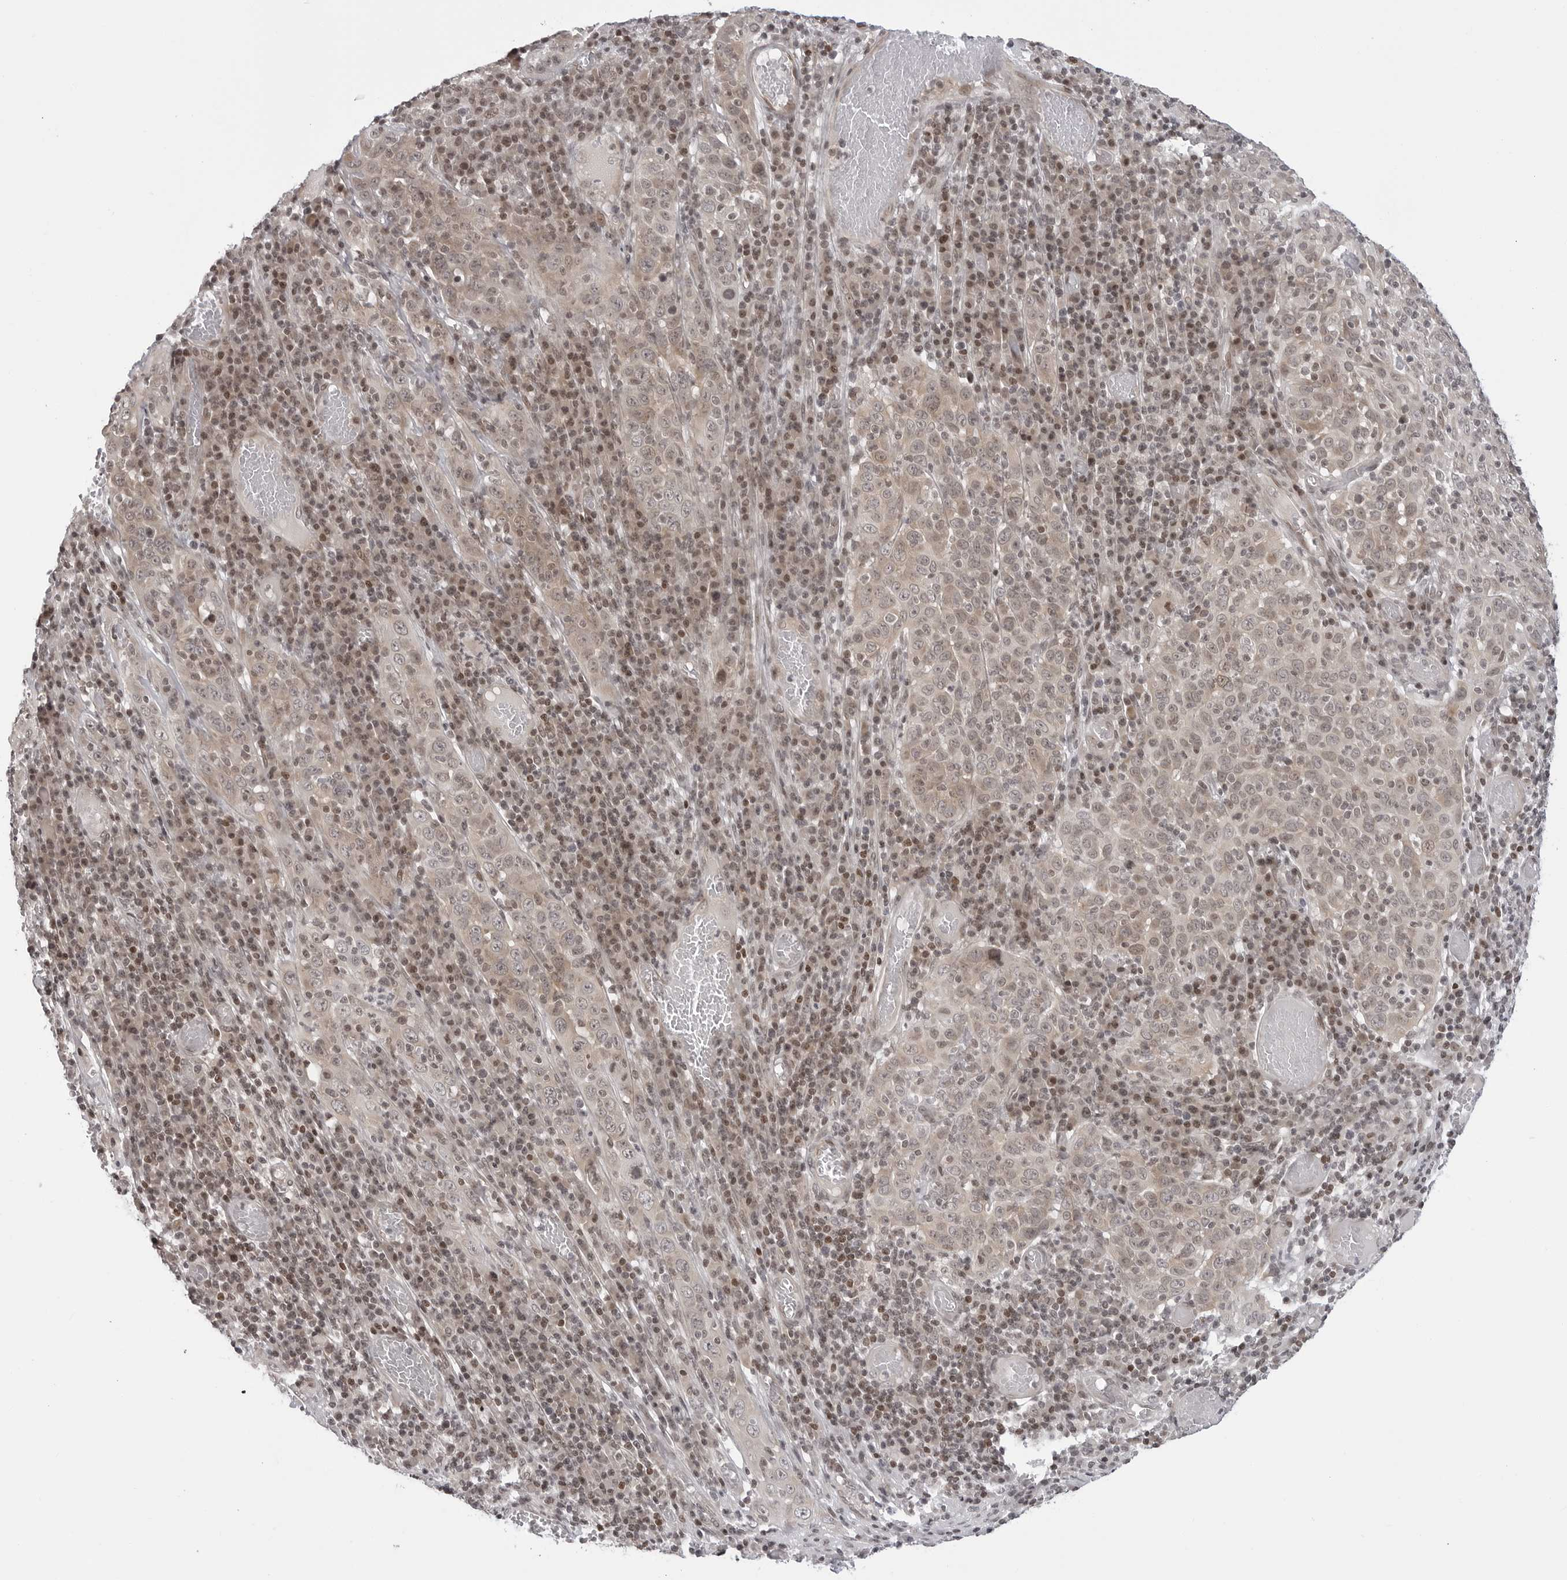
{"staining": {"intensity": "weak", "quantity": "25%-75%", "location": "cytoplasmic/membranous,nuclear"}, "tissue": "cervical cancer", "cell_type": "Tumor cells", "image_type": "cancer", "snomed": [{"axis": "morphology", "description": "Squamous cell carcinoma, NOS"}, {"axis": "topography", "description": "Cervix"}], "caption": "This image displays IHC staining of cervical squamous cell carcinoma, with low weak cytoplasmic/membranous and nuclear expression in about 25%-75% of tumor cells.", "gene": "C8orf33", "patient": {"sex": "female", "age": 46}}